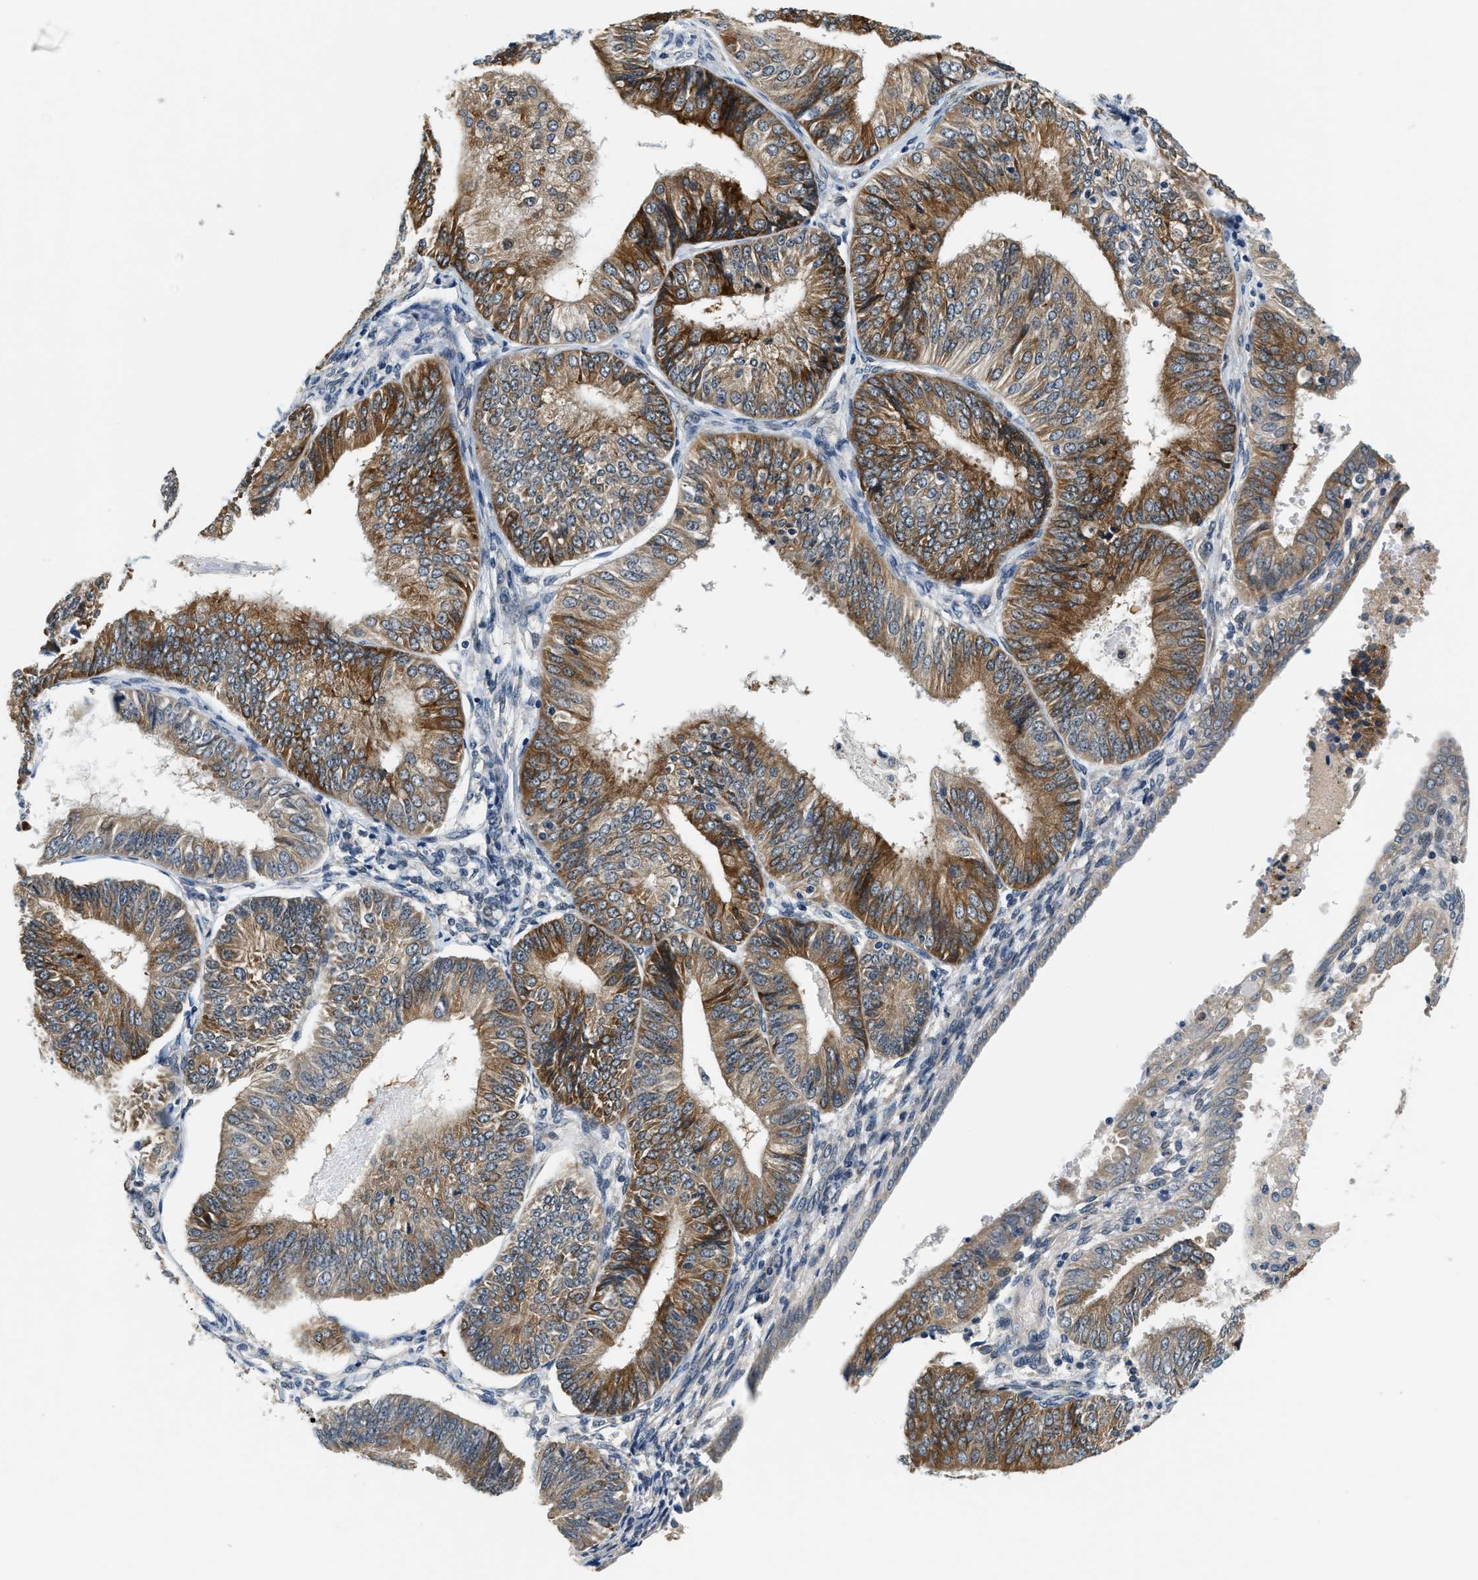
{"staining": {"intensity": "moderate", "quantity": ">75%", "location": "cytoplasmic/membranous"}, "tissue": "endometrial cancer", "cell_type": "Tumor cells", "image_type": "cancer", "snomed": [{"axis": "morphology", "description": "Adenocarcinoma, NOS"}, {"axis": "topography", "description": "Endometrium"}], "caption": "Immunohistochemical staining of human adenocarcinoma (endometrial) exhibits moderate cytoplasmic/membranous protein expression in about >75% of tumor cells.", "gene": "YAE1", "patient": {"sex": "female", "age": 58}}